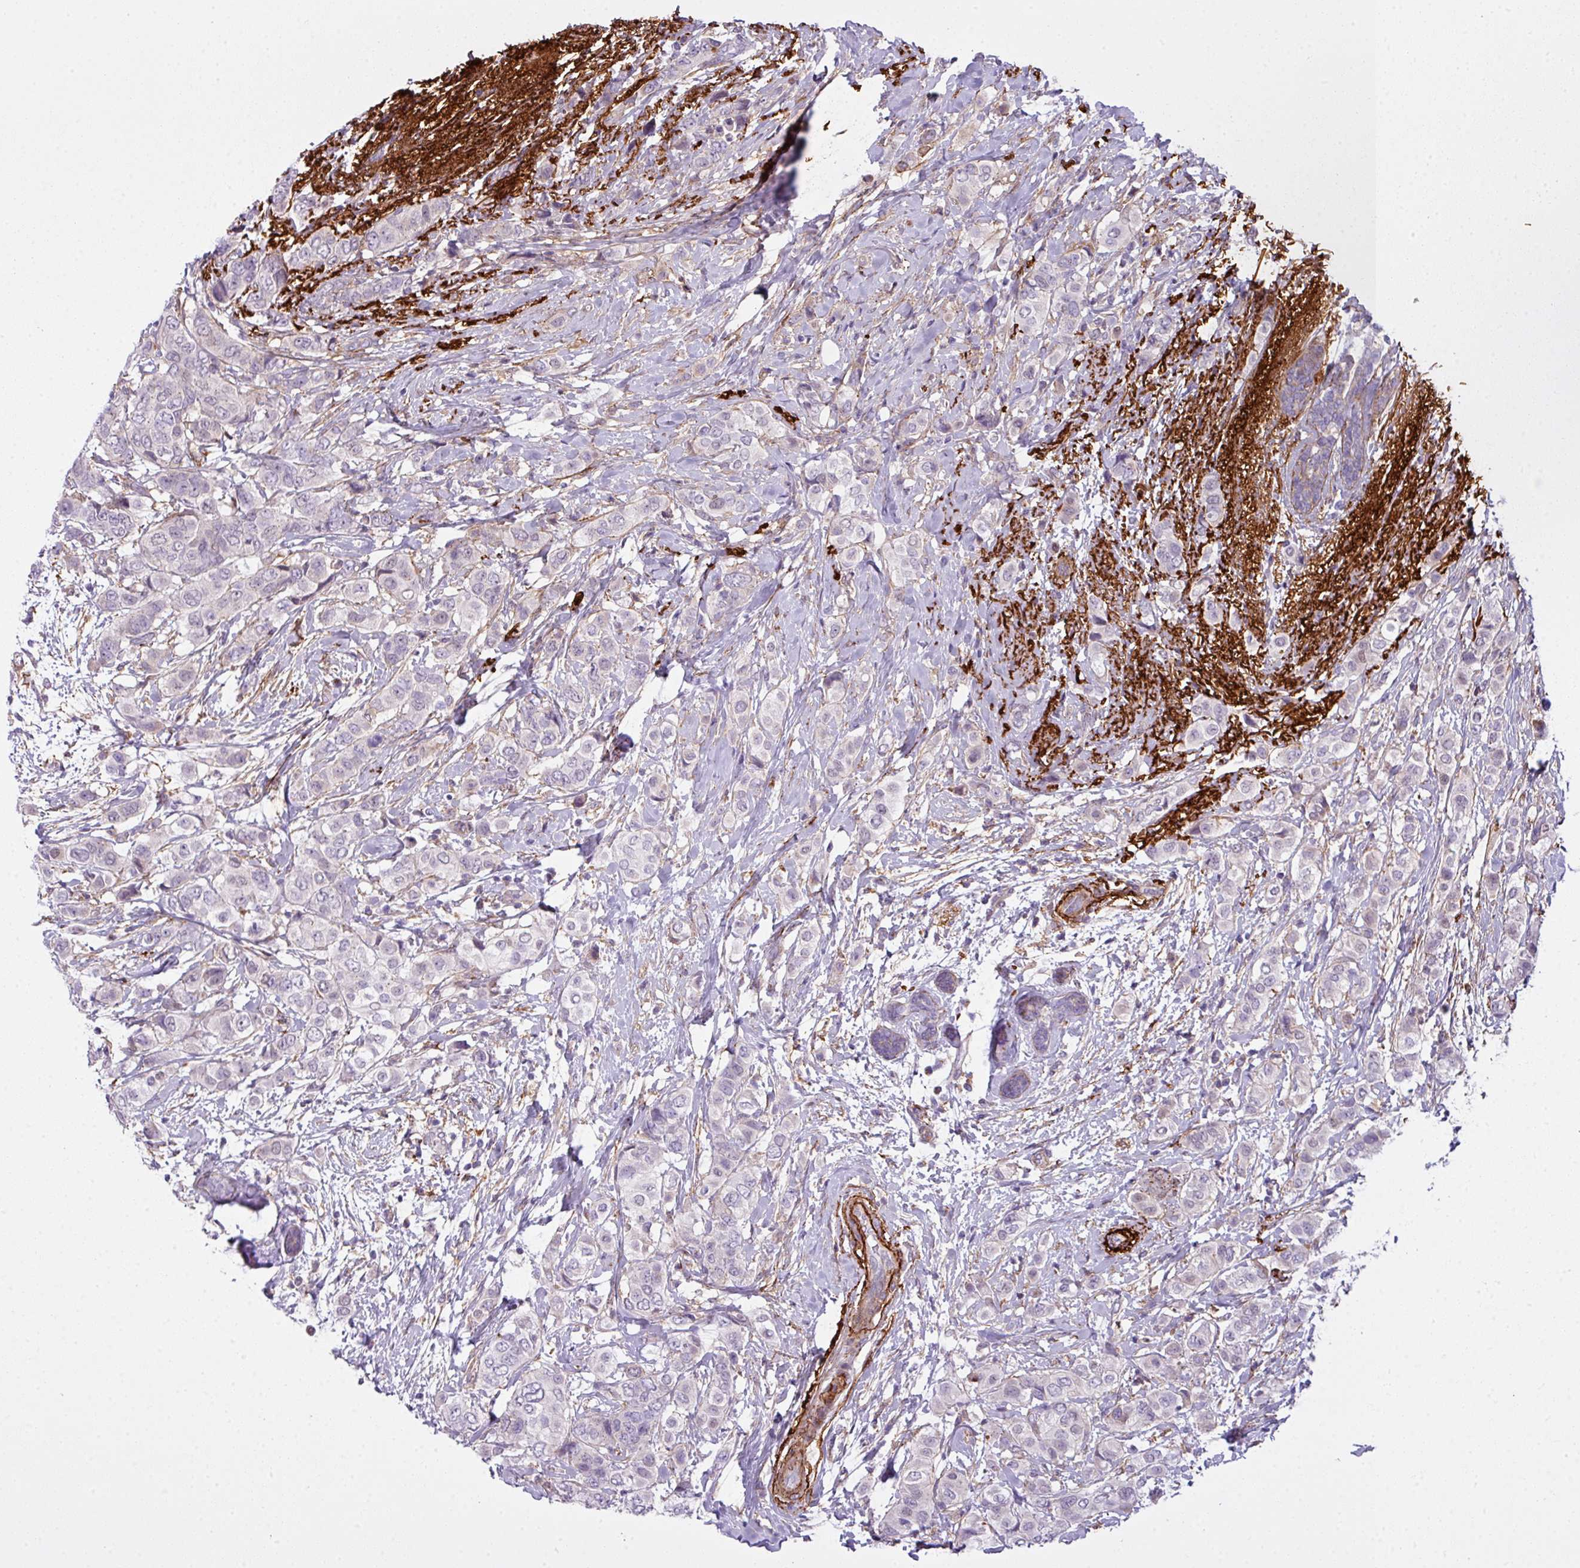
{"staining": {"intensity": "negative", "quantity": "none", "location": "none"}, "tissue": "breast cancer", "cell_type": "Tumor cells", "image_type": "cancer", "snomed": [{"axis": "morphology", "description": "Lobular carcinoma"}, {"axis": "topography", "description": "Breast"}], "caption": "Immunohistochemistry (IHC) of human breast cancer shows no positivity in tumor cells.", "gene": "COL8A1", "patient": {"sex": "female", "age": 51}}